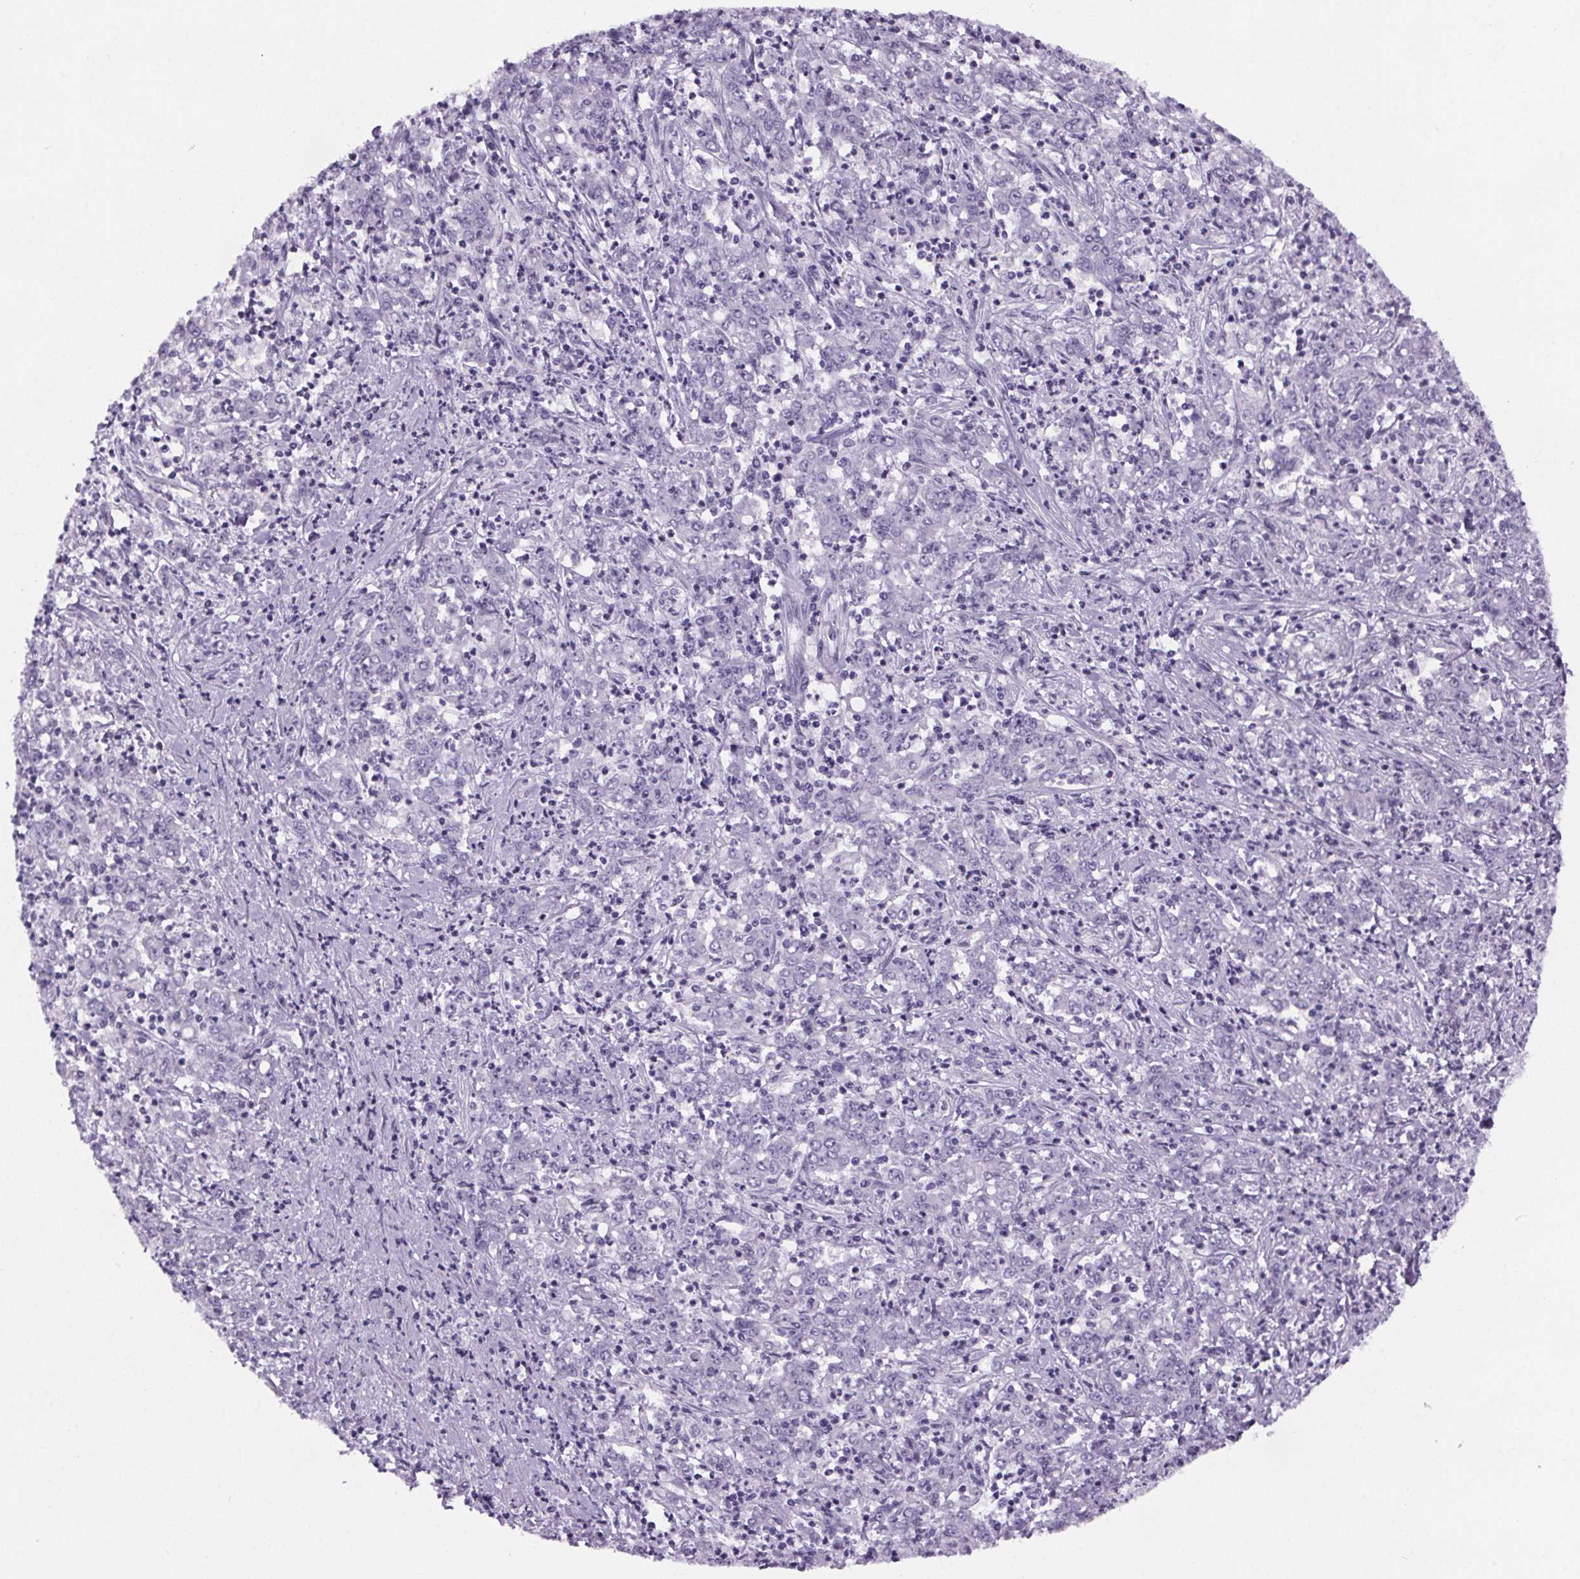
{"staining": {"intensity": "negative", "quantity": "none", "location": "none"}, "tissue": "stomach cancer", "cell_type": "Tumor cells", "image_type": "cancer", "snomed": [{"axis": "morphology", "description": "Adenocarcinoma, NOS"}, {"axis": "topography", "description": "Stomach, lower"}], "caption": "High power microscopy histopathology image of an immunohistochemistry image of stomach adenocarcinoma, revealing no significant expression in tumor cells.", "gene": "CUBN", "patient": {"sex": "female", "age": 71}}